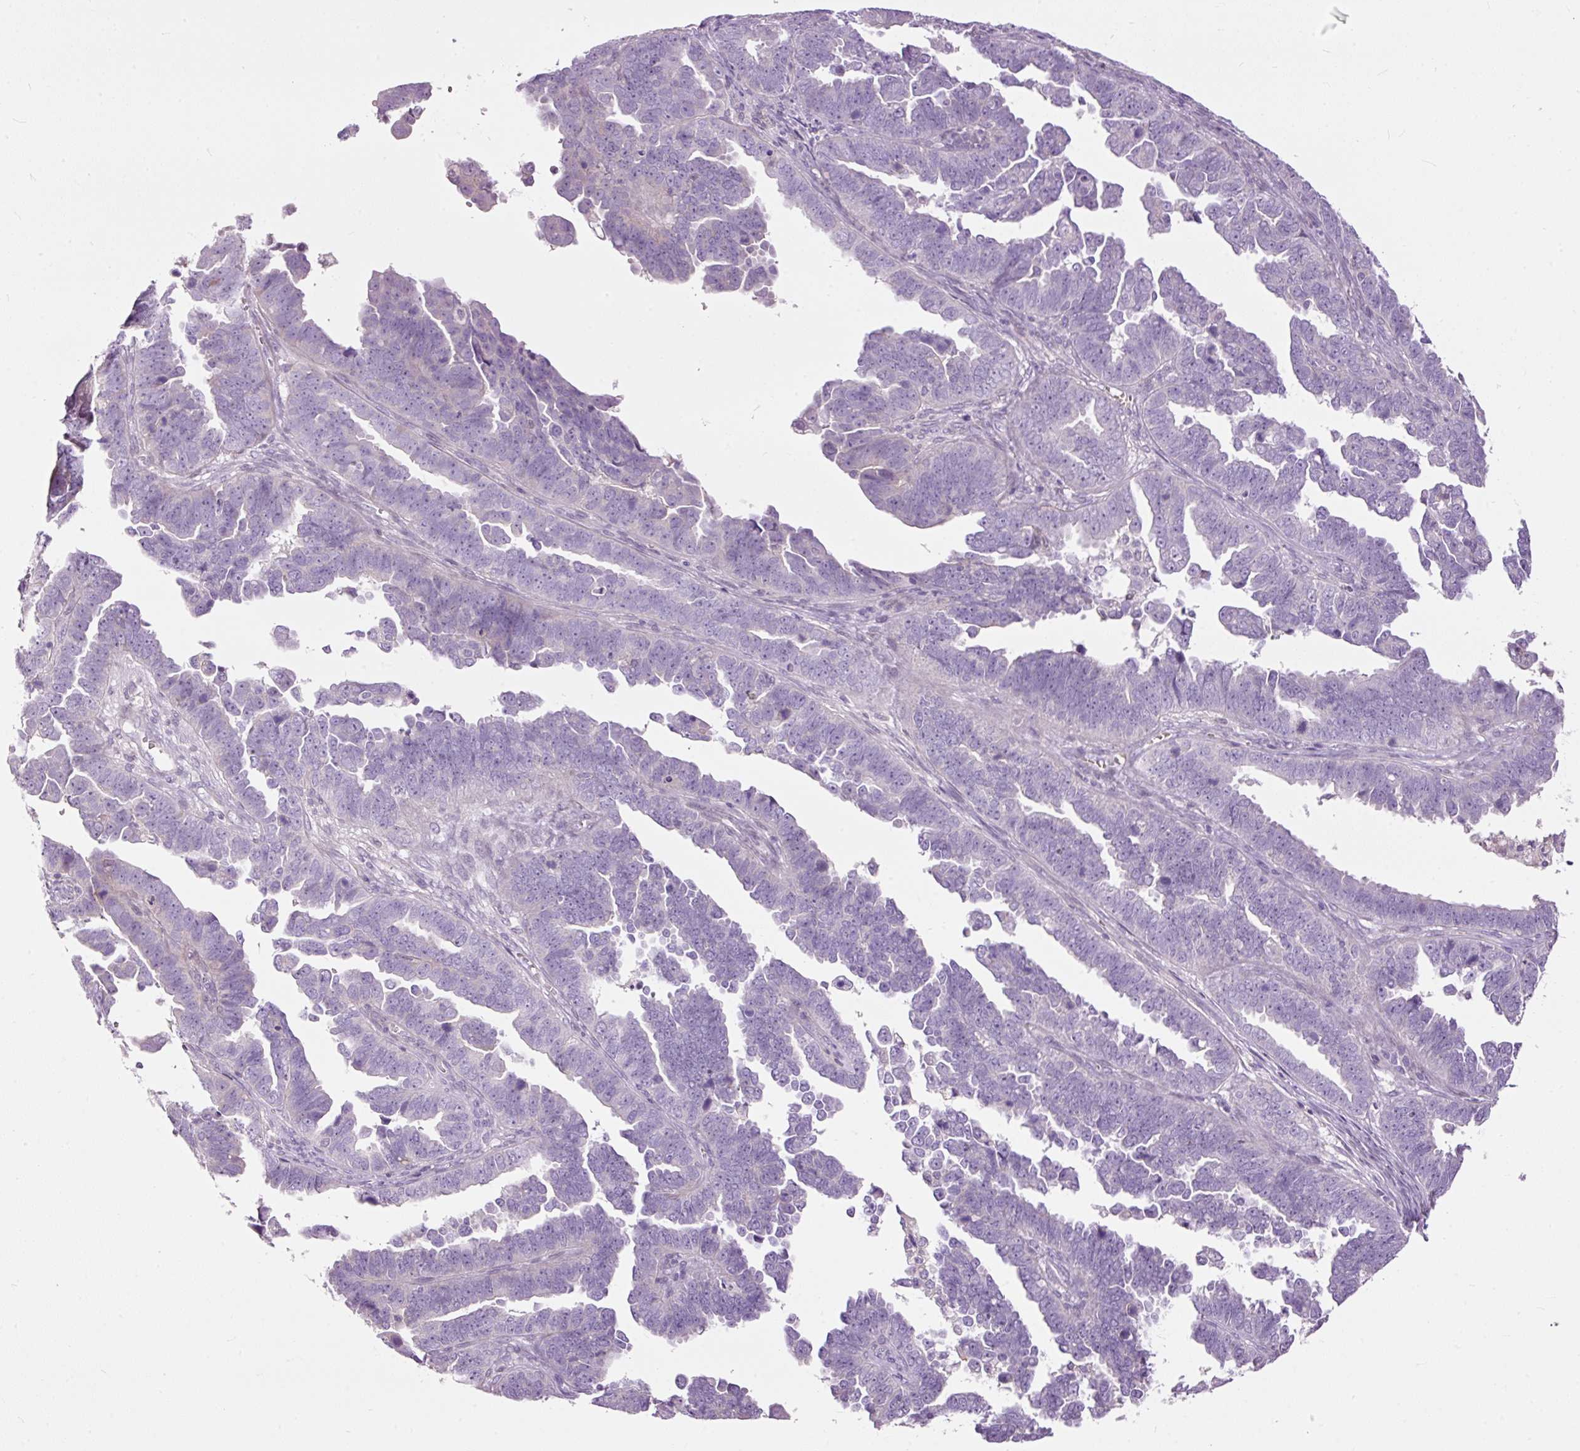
{"staining": {"intensity": "negative", "quantity": "none", "location": "none"}, "tissue": "endometrial cancer", "cell_type": "Tumor cells", "image_type": "cancer", "snomed": [{"axis": "morphology", "description": "Adenocarcinoma, NOS"}, {"axis": "topography", "description": "Endometrium"}], "caption": "A photomicrograph of adenocarcinoma (endometrial) stained for a protein shows no brown staining in tumor cells.", "gene": "FCRL4", "patient": {"sex": "female", "age": 75}}